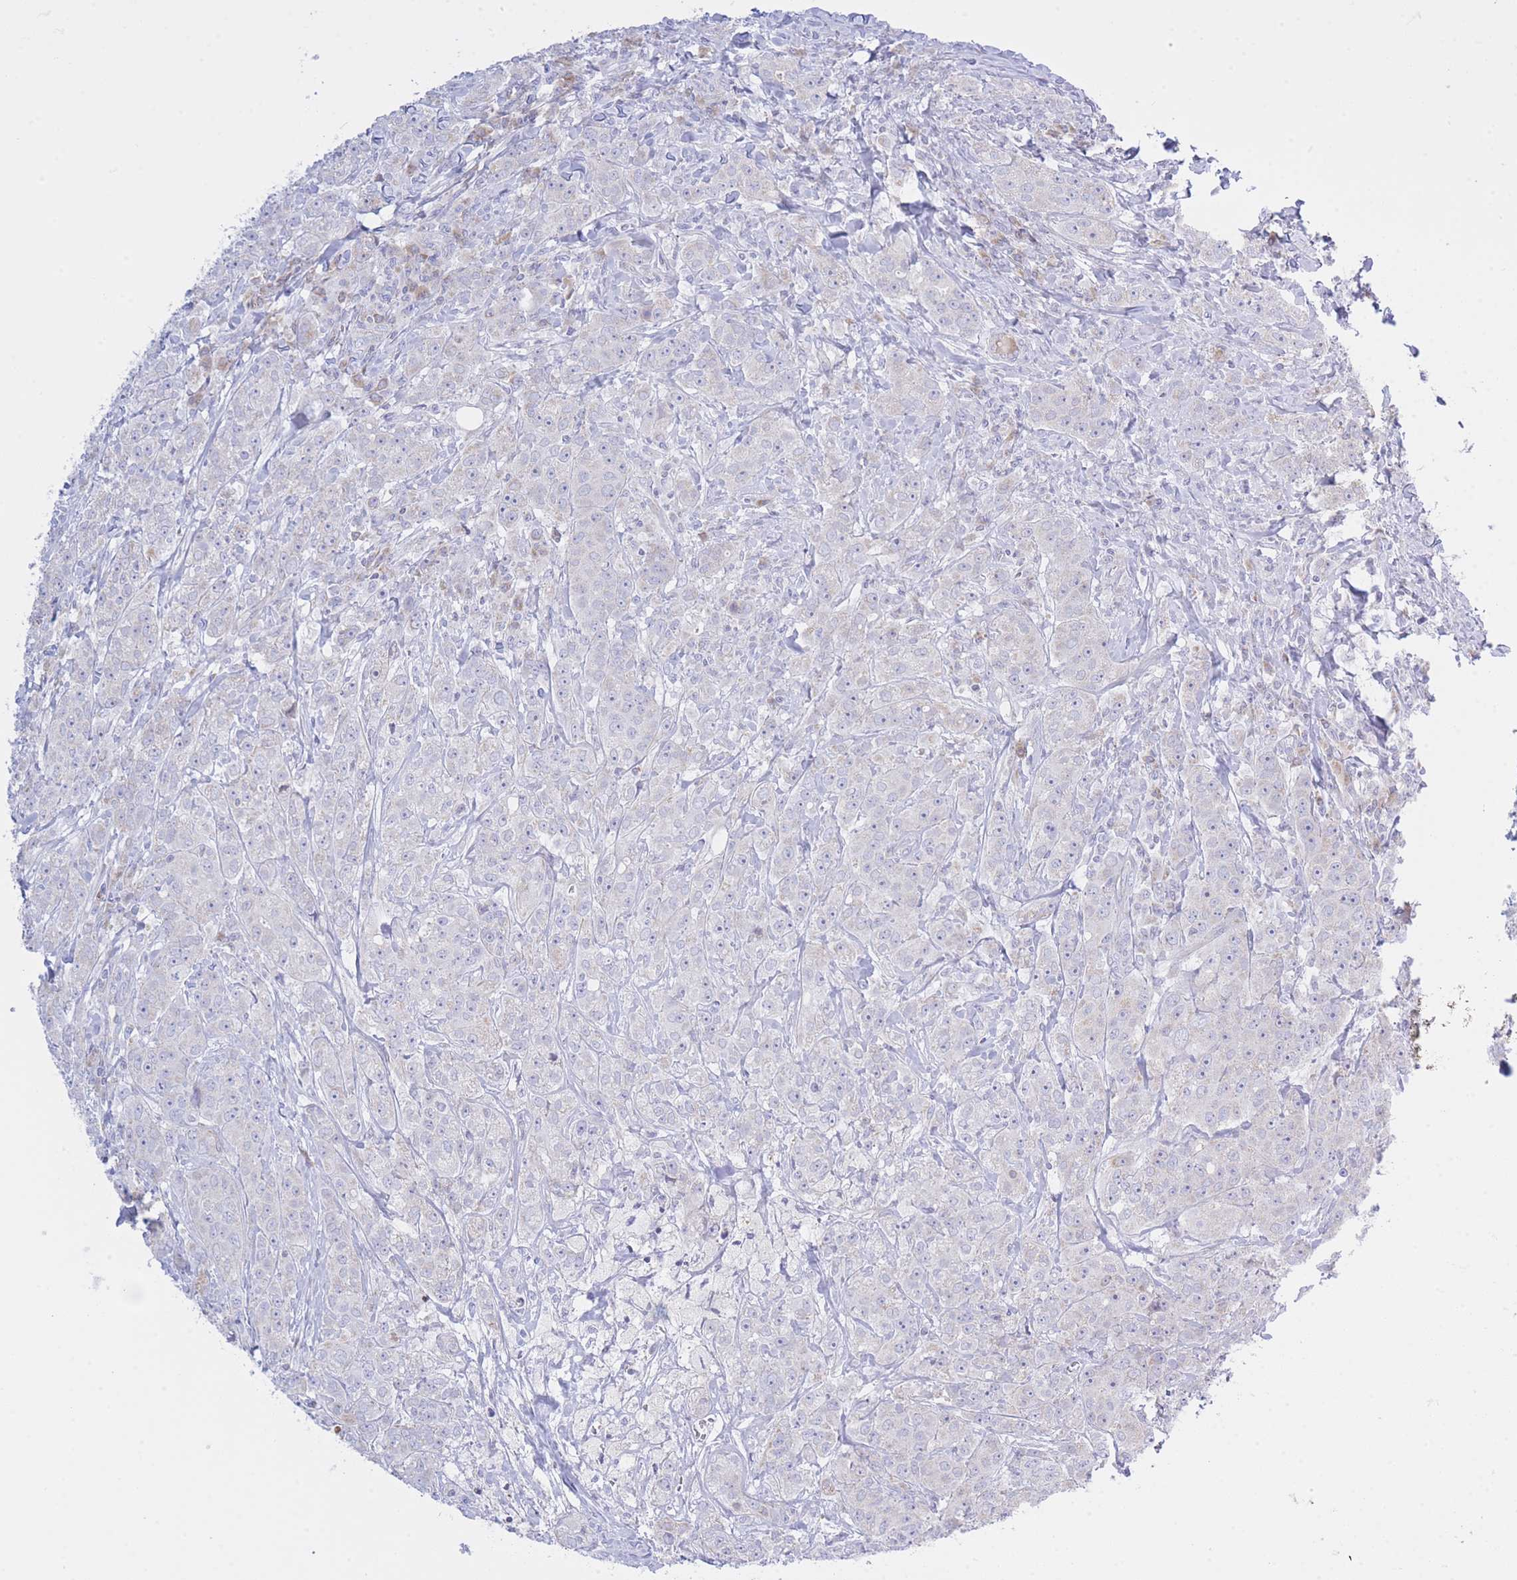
{"staining": {"intensity": "negative", "quantity": "none", "location": "none"}, "tissue": "breast cancer", "cell_type": "Tumor cells", "image_type": "cancer", "snomed": [{"axis": "morphology", "description": "Duct carcinoma"}, {"axis": "topography", "description": "Breast"}], "caption": "IHC micrograph of breast cancer stained for a protein (brown), which displays no expression in tumor cells.", "gene": "NANP", "patient": {"sex": "female", "age": 43}}